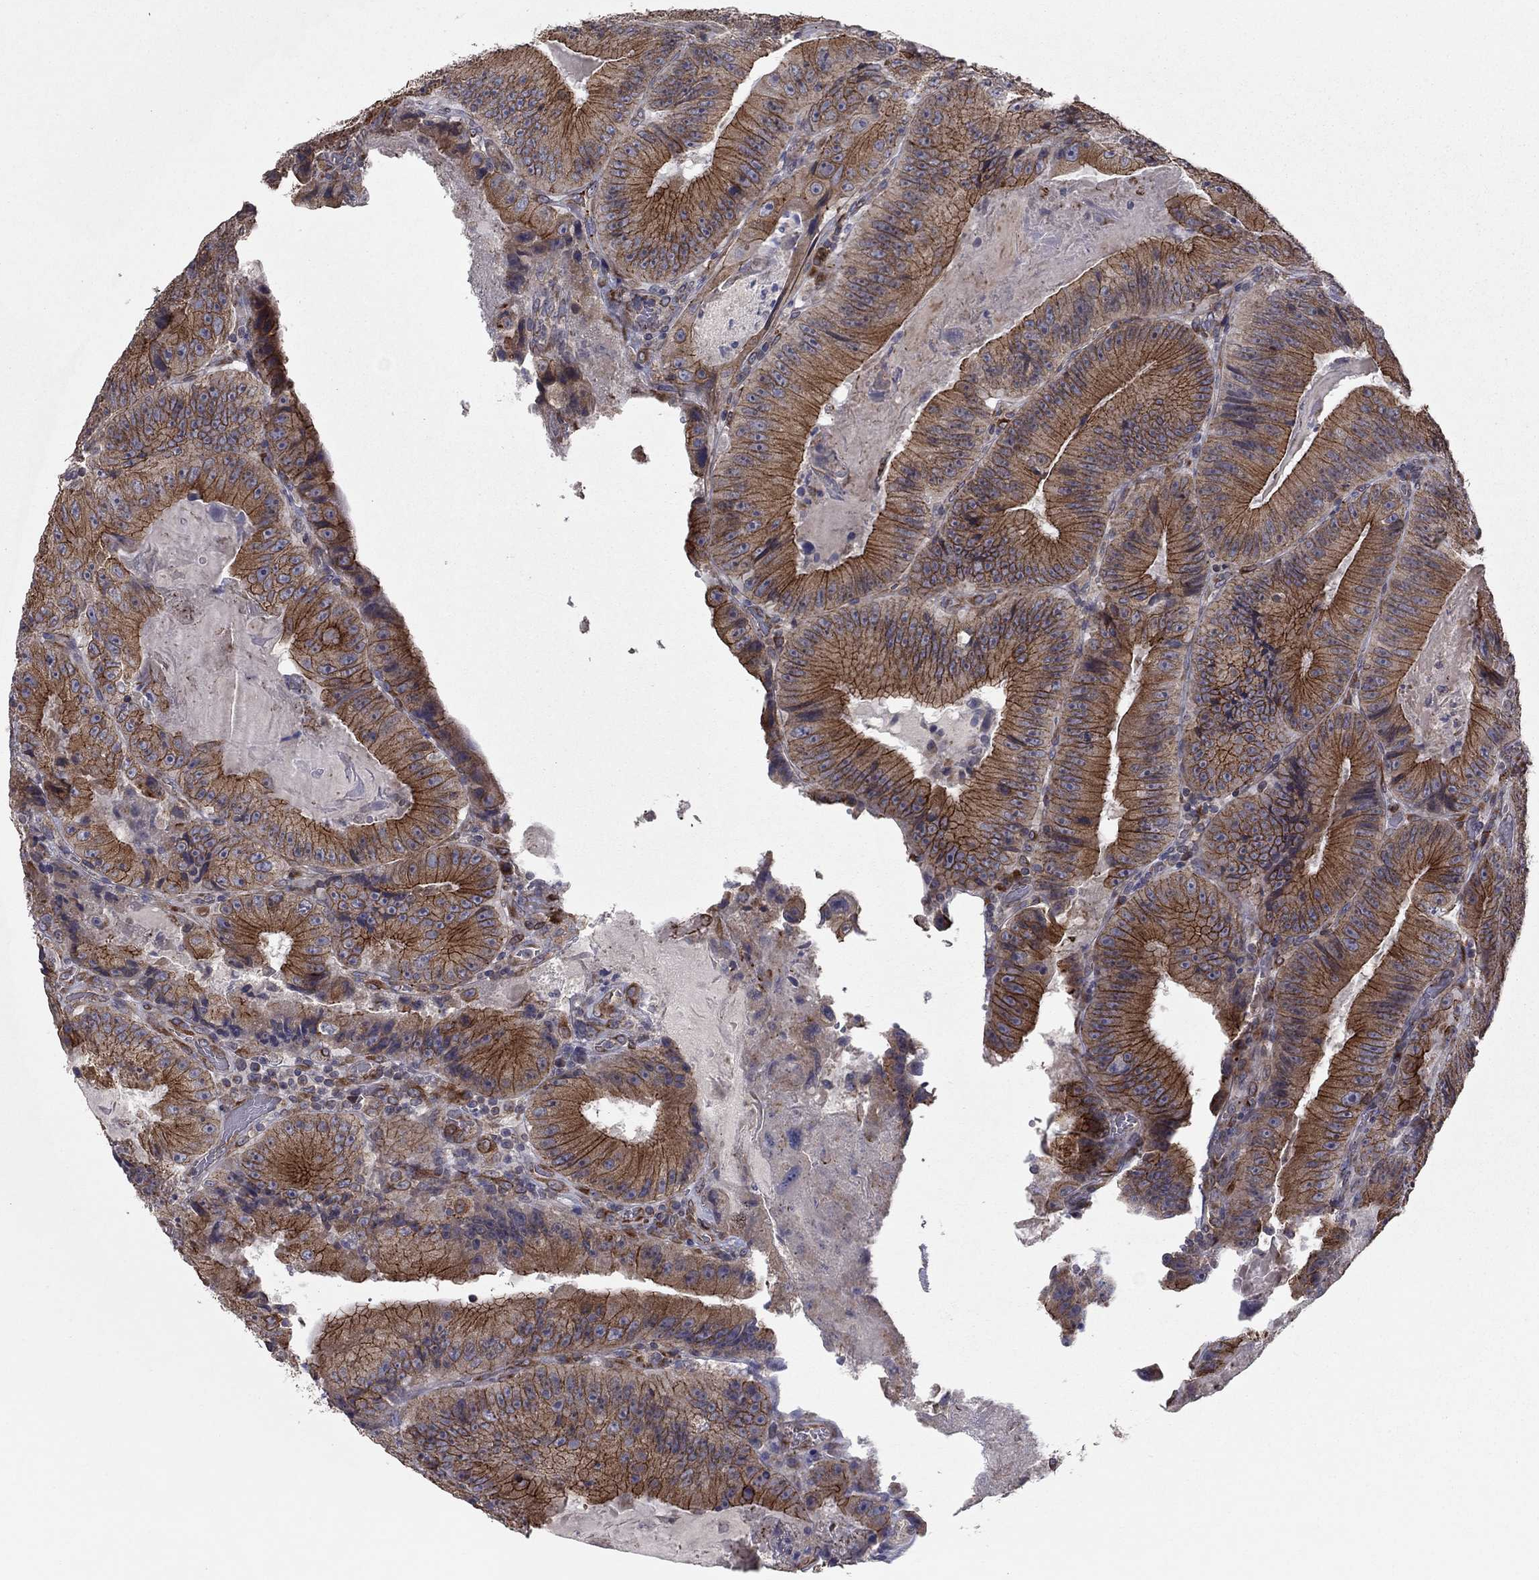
{"staining": {"intensity": "strong", "quantity": "25%-75%", "location": "cytoplasmic/membranous"}, "tissue": "colorectal cancer", "cell_type": "Tumor cells", "image_type": "cancer", "snomed": [{"axis": "morphology", "description": "Adenocarcinoma, NOS"}, {"axis": "topography", "description": "Colon"}], "caption": "Protein analysis of colorectal cancer tissue shows strong cytoplasmic/membranous positivity in approximately 25%-75% of tumor cells.", "gene": "YIF1A", "patient": {"sex": "female", "age": 86}}